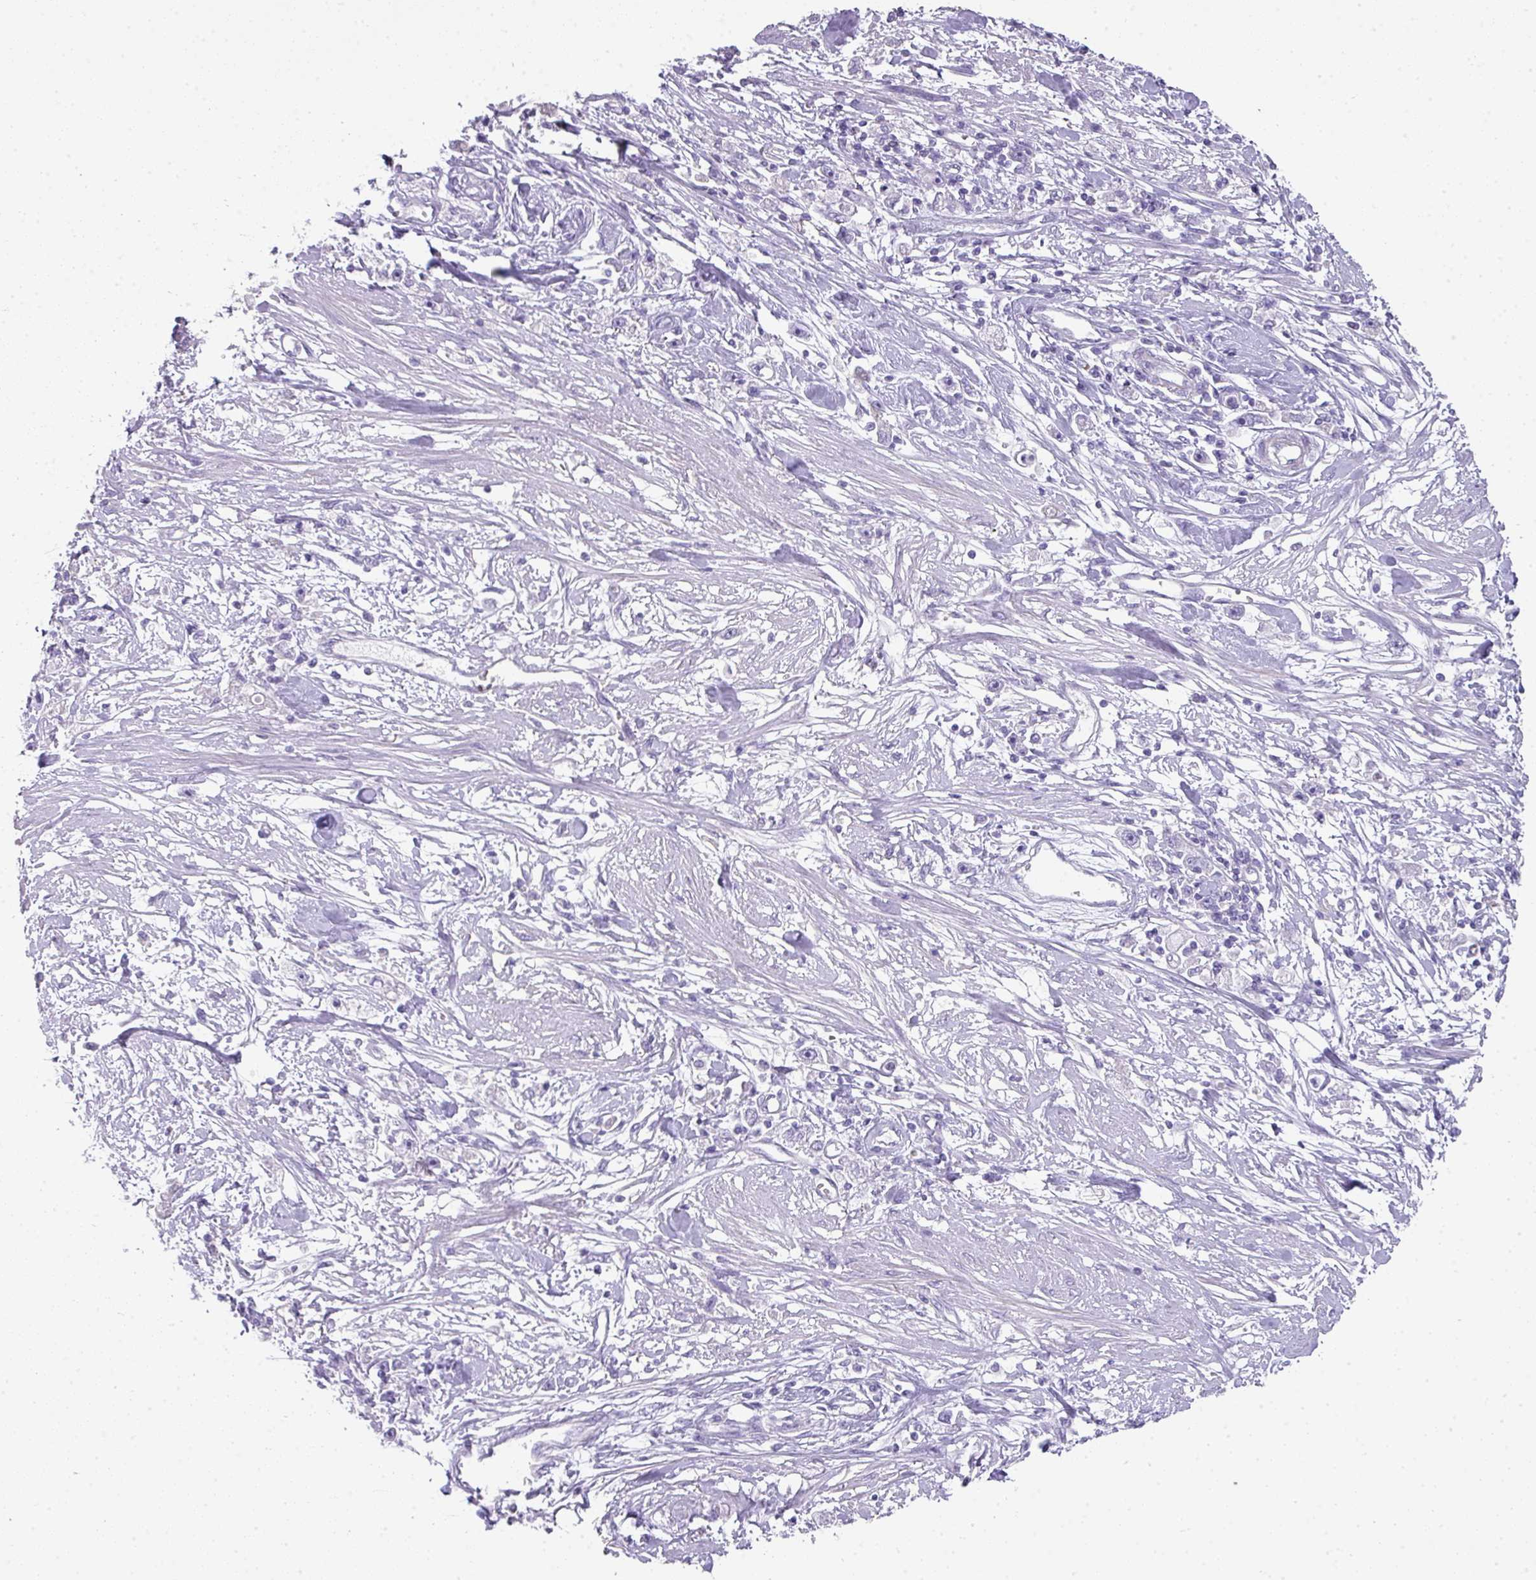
{"staining": {"intensity": "negative", "quantity": "none", "location": "none"}, "tissue": "stomach cancer", "cell_type": "Tumor cells", "image_type": "cancer", "snomed": [{"axis": "morphology", "description": "Adenocarcinoma, NOS"}, {"axis": "topography", "description": "Stomach"}], "caption": "This histopathology image is of stomach cancer stained with immunohistochemistry to label a protein in brown with the nuclei are counter-stained blue. There is no staining in tumor cells.", "gene": "GLI4", "patient": {"sex": "female", "age": 59}}